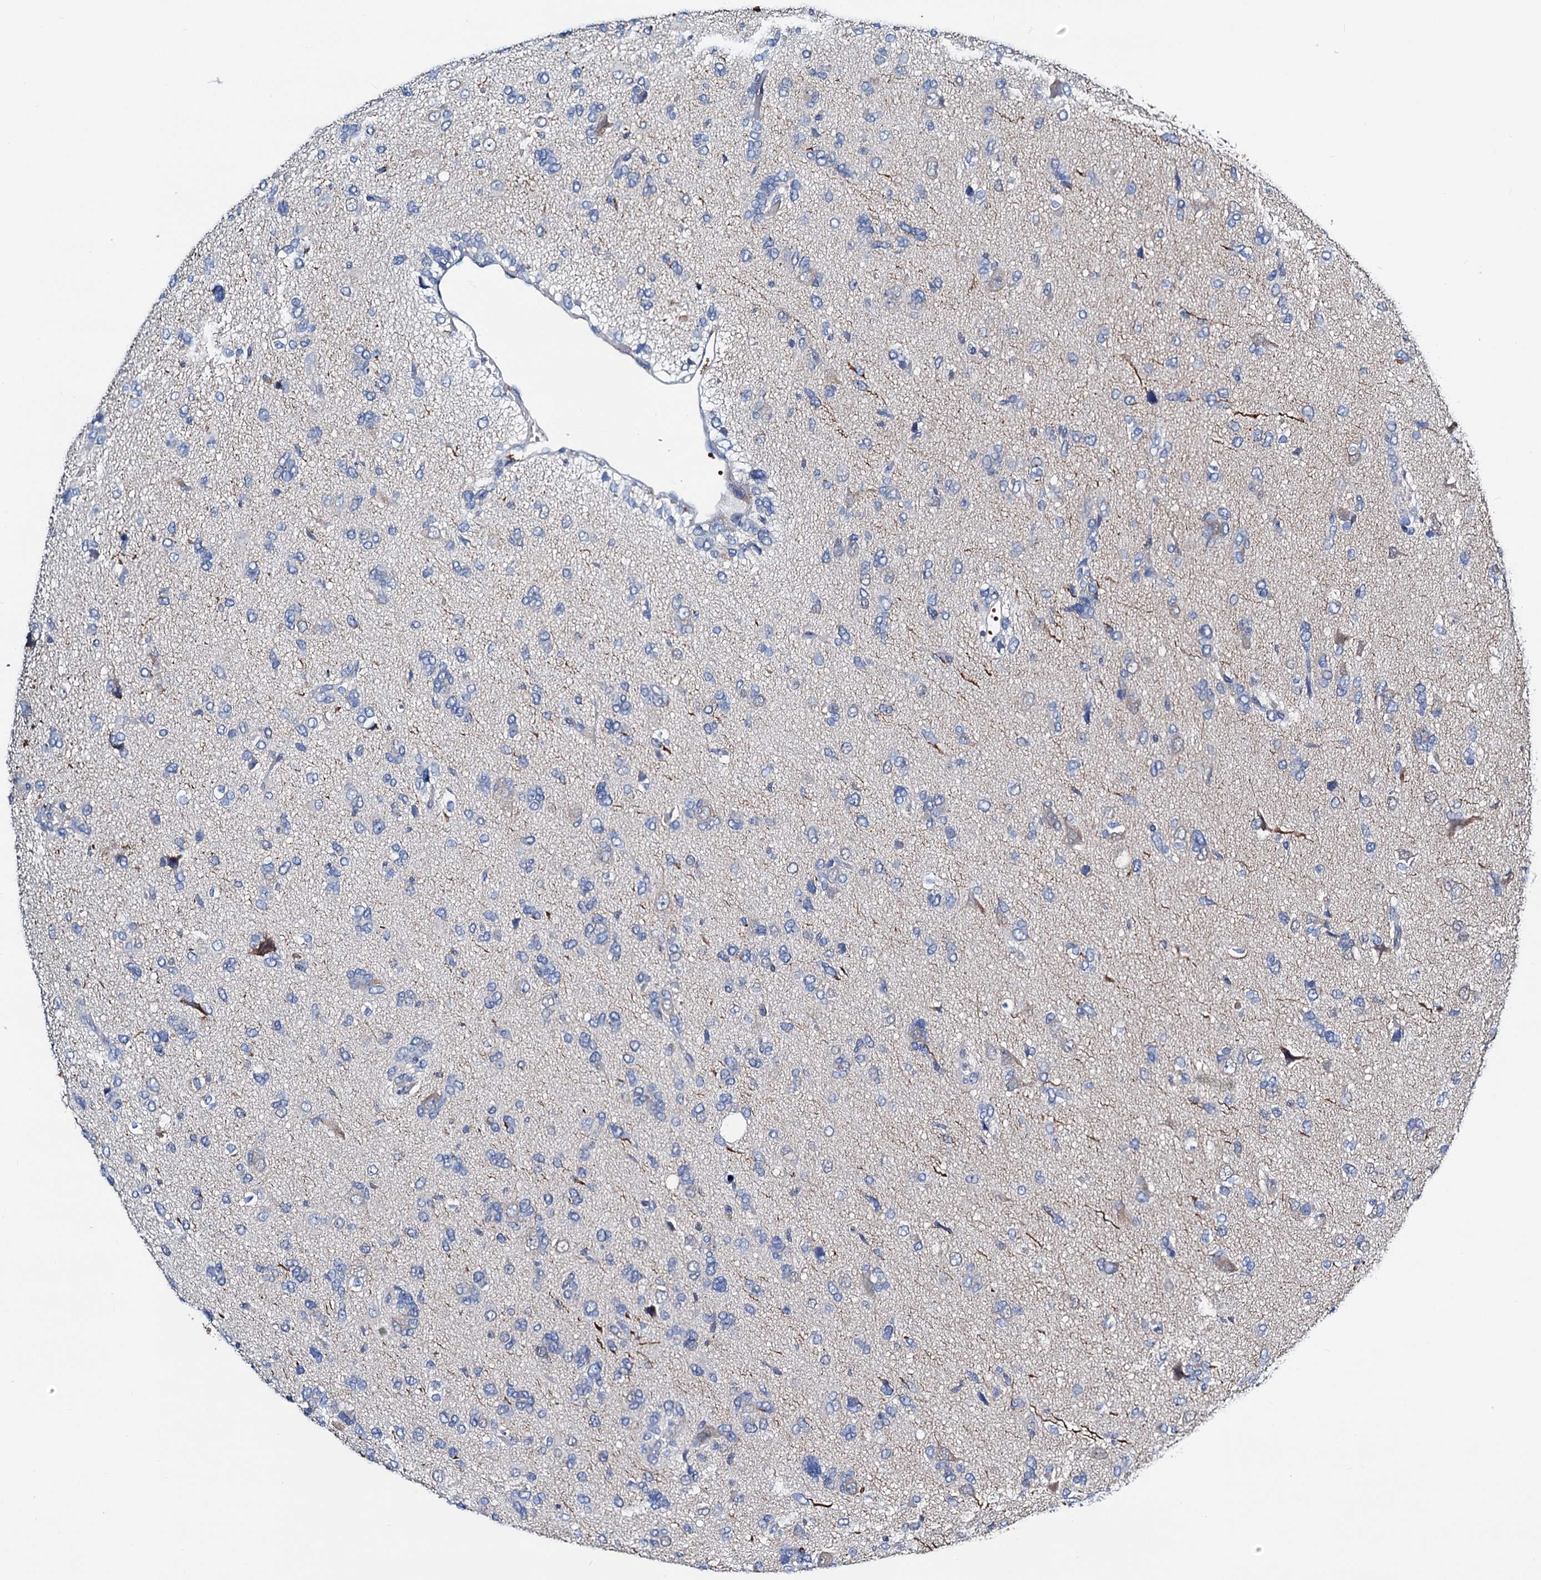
{"staining": {"intensity": "negative", "quantity": "none", "location": "none"}, "tissue": "glioma", "cell_type": "Tumor cells", "image_type": "cancer", "snomed": [{"axis": "morphology", "description": "Glioma, malignant, High grade"}, {"axis": "topography", "description": "Brain"}], "caption": "Immunohistochemistry (IHC) of high-grade glioma (malignant) reveals no staining in tumor cells.", "gene": "GCOM1", "patient": {"sex": "female", "age": 59}}